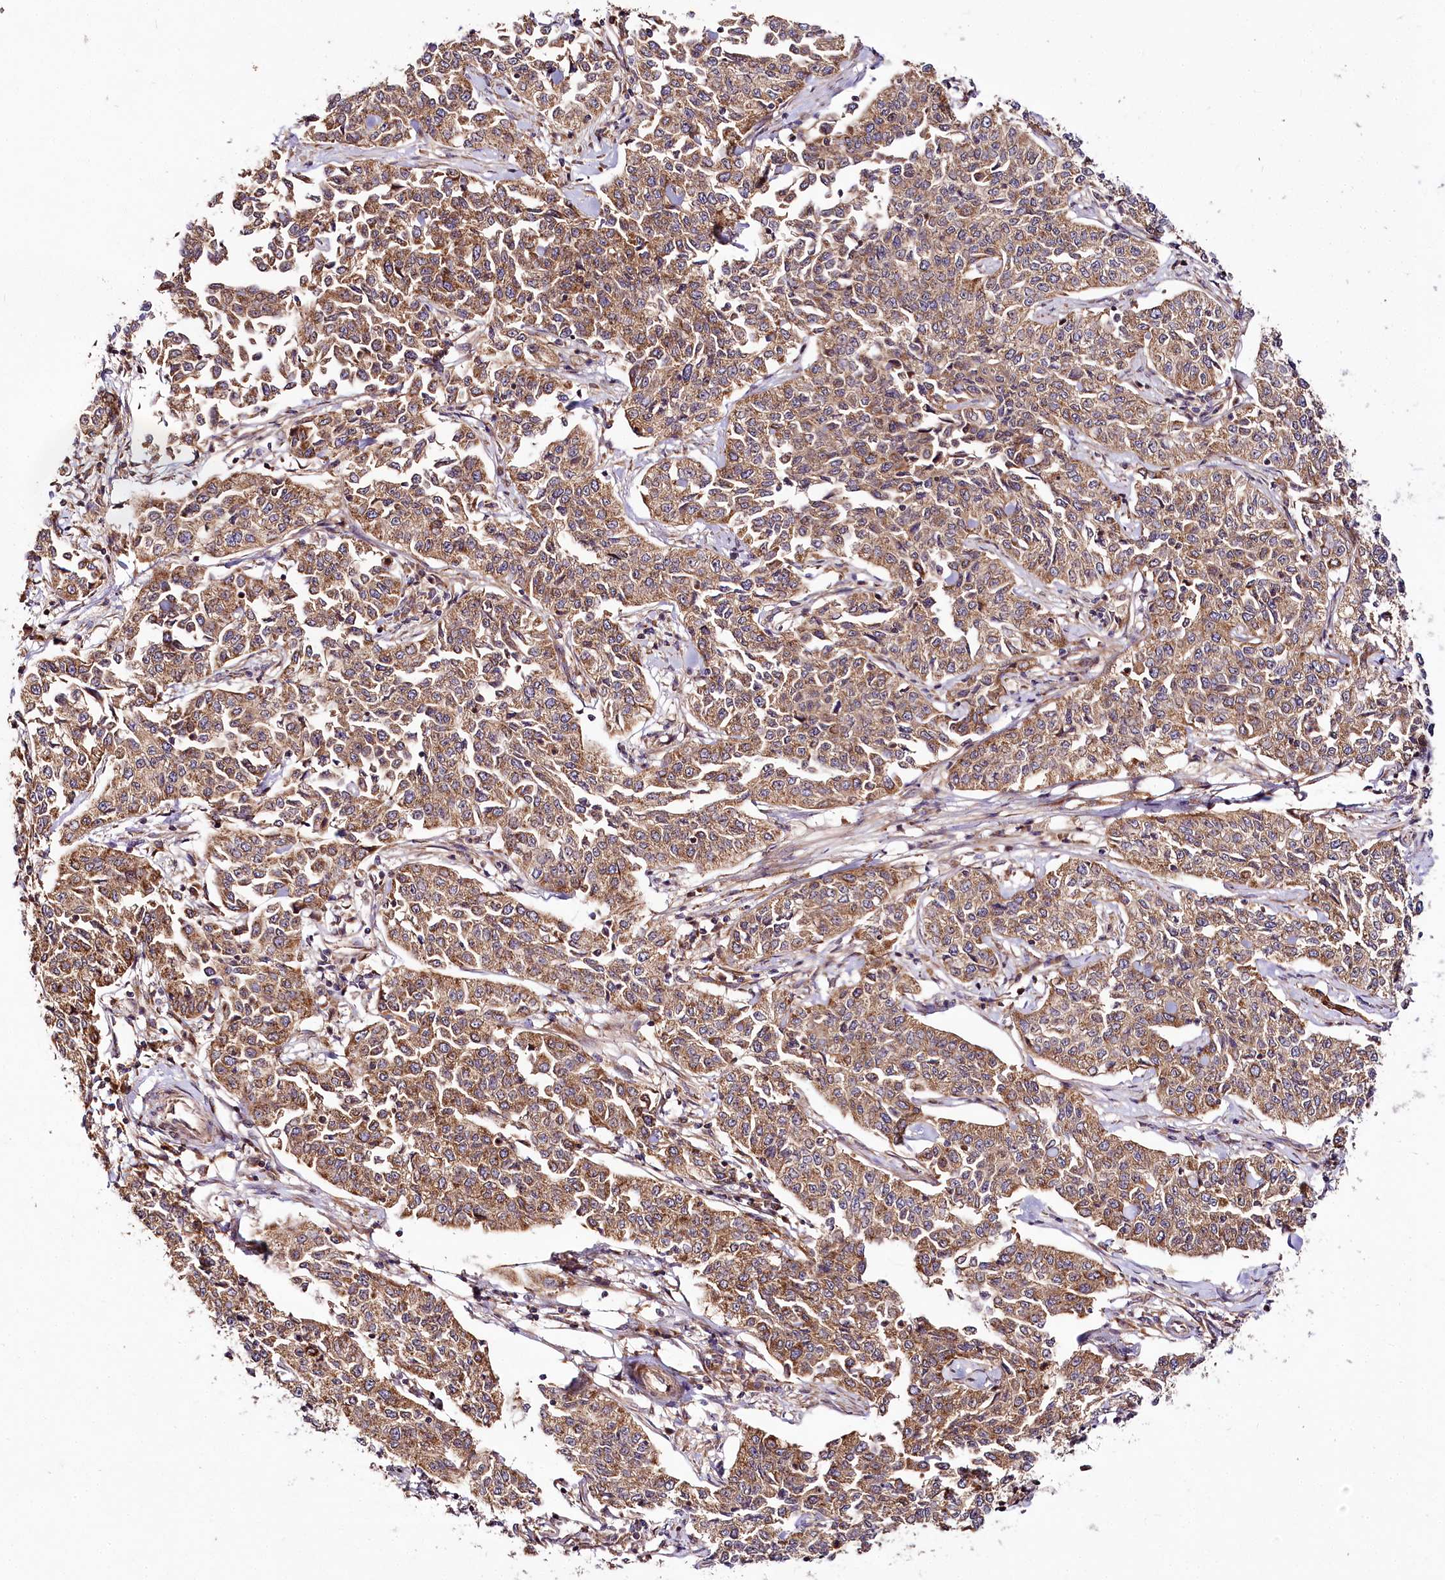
{"staining": {"intensity": "moderate", "quantity": ">75%", "location": "cytoplasmic/membranous"}, "tissue": "cervical cancer", "cell_type": "Tumor cells", "image_type": "cancer", "snomed": [{"axis": "morphology", "description": "Squamous cell carcinoma, NOS"}, {"axis": "topography", "description": "Cervix"}], "caption": "A histopathology image of cervical cancer stained for a protein demonstrates moderate cytoplasmic/membranous brown staining in tumor cells.", "gene": "RAB7A", "patient": {"sex": "female", "age": 35}}